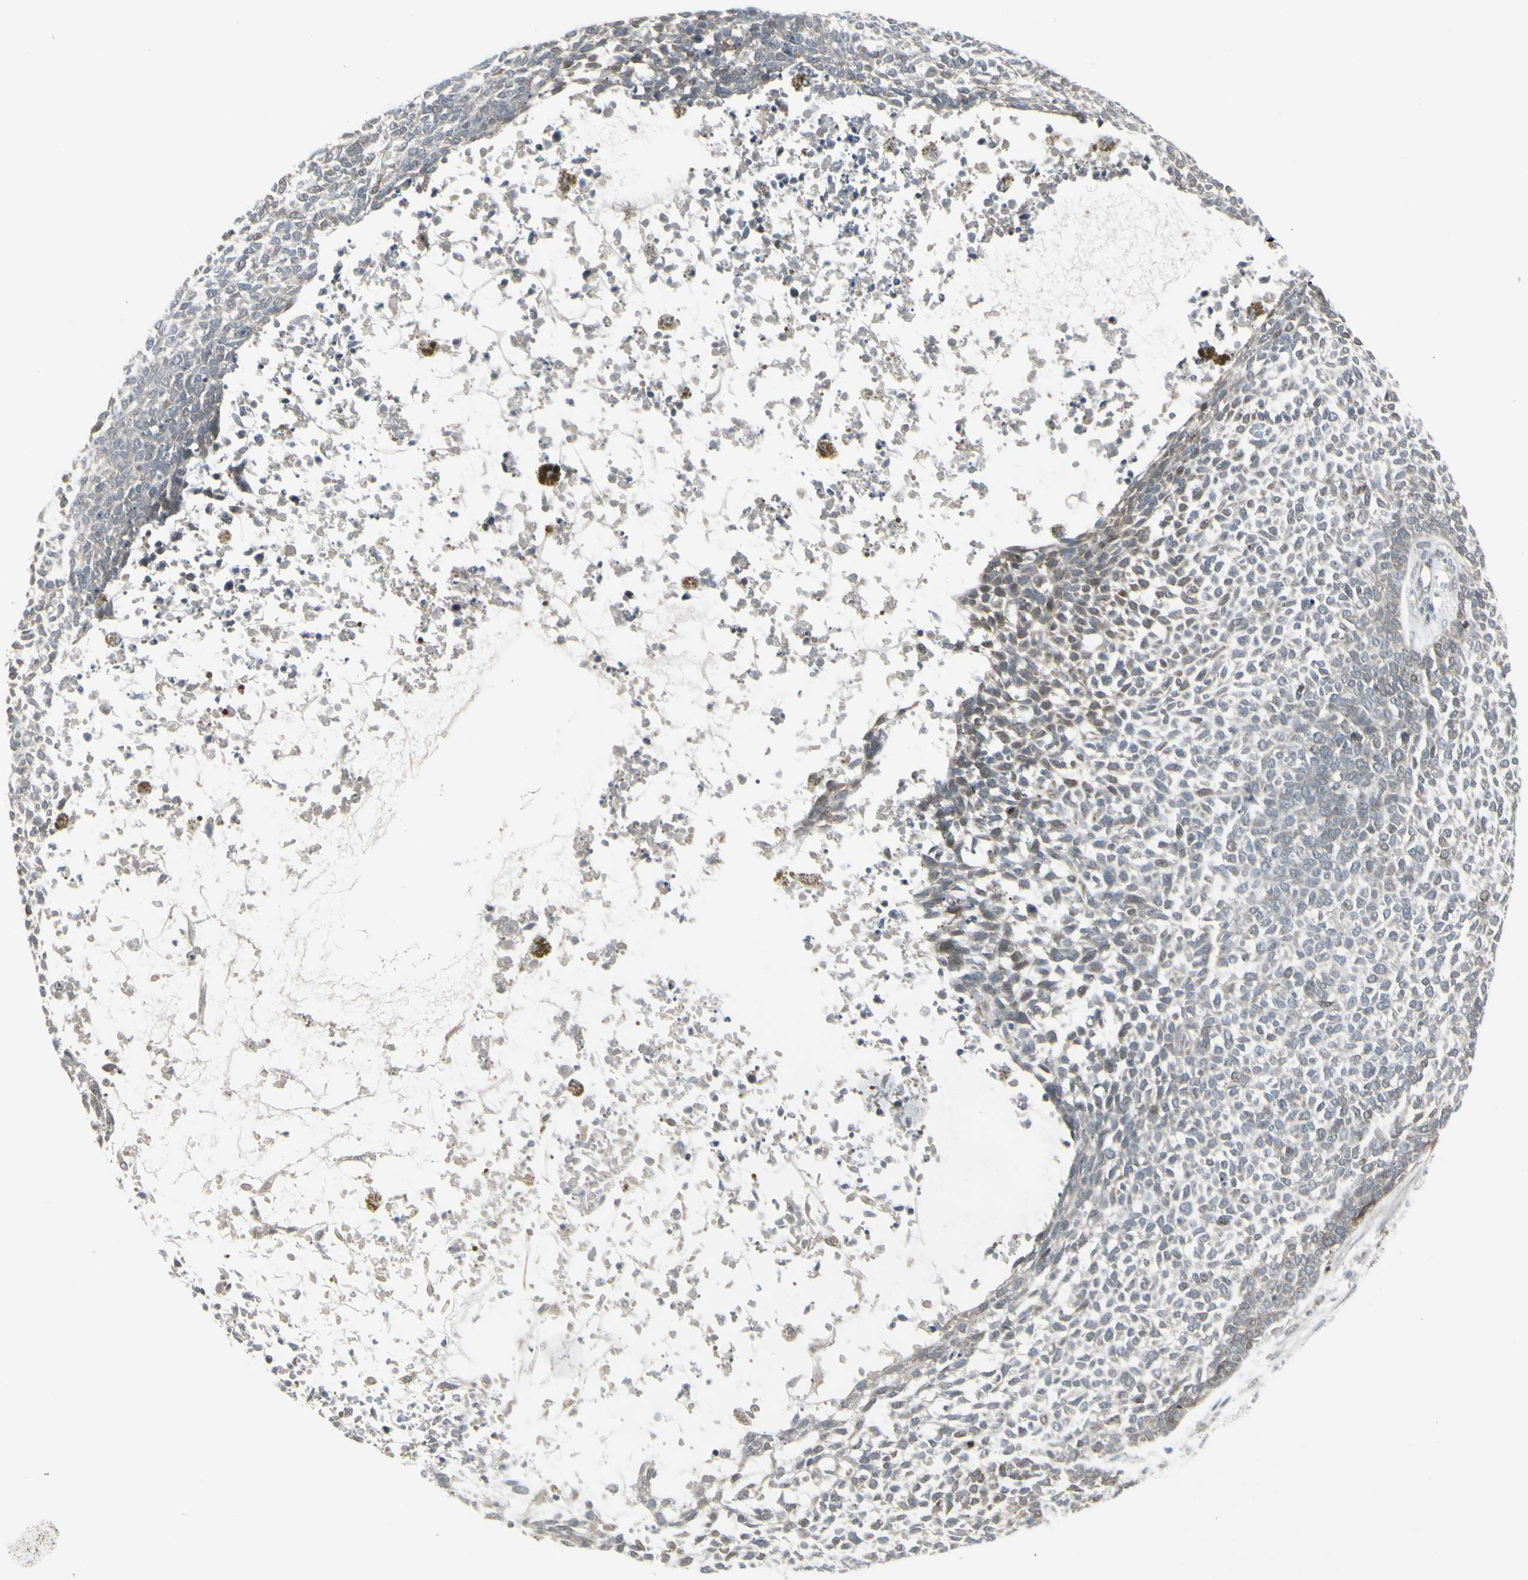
{"staining": {"intensity": "weak", "quantity": "<25%", "location": "cytoplasmic/membranous"}, "tissue": "skin cancer", "cell_type": "Tumor cells", "image_type": "cancer", "snomed": [{"axis": "morphology", "description": "Basal cell carcinoma"}, {"axis": "topography", "description": "Skin"}], "caption": "There is no significant expression in tumor cells of skin cancer.", "gene": "IGFBP6", "patient": {"sex": "female", "age": 84}}